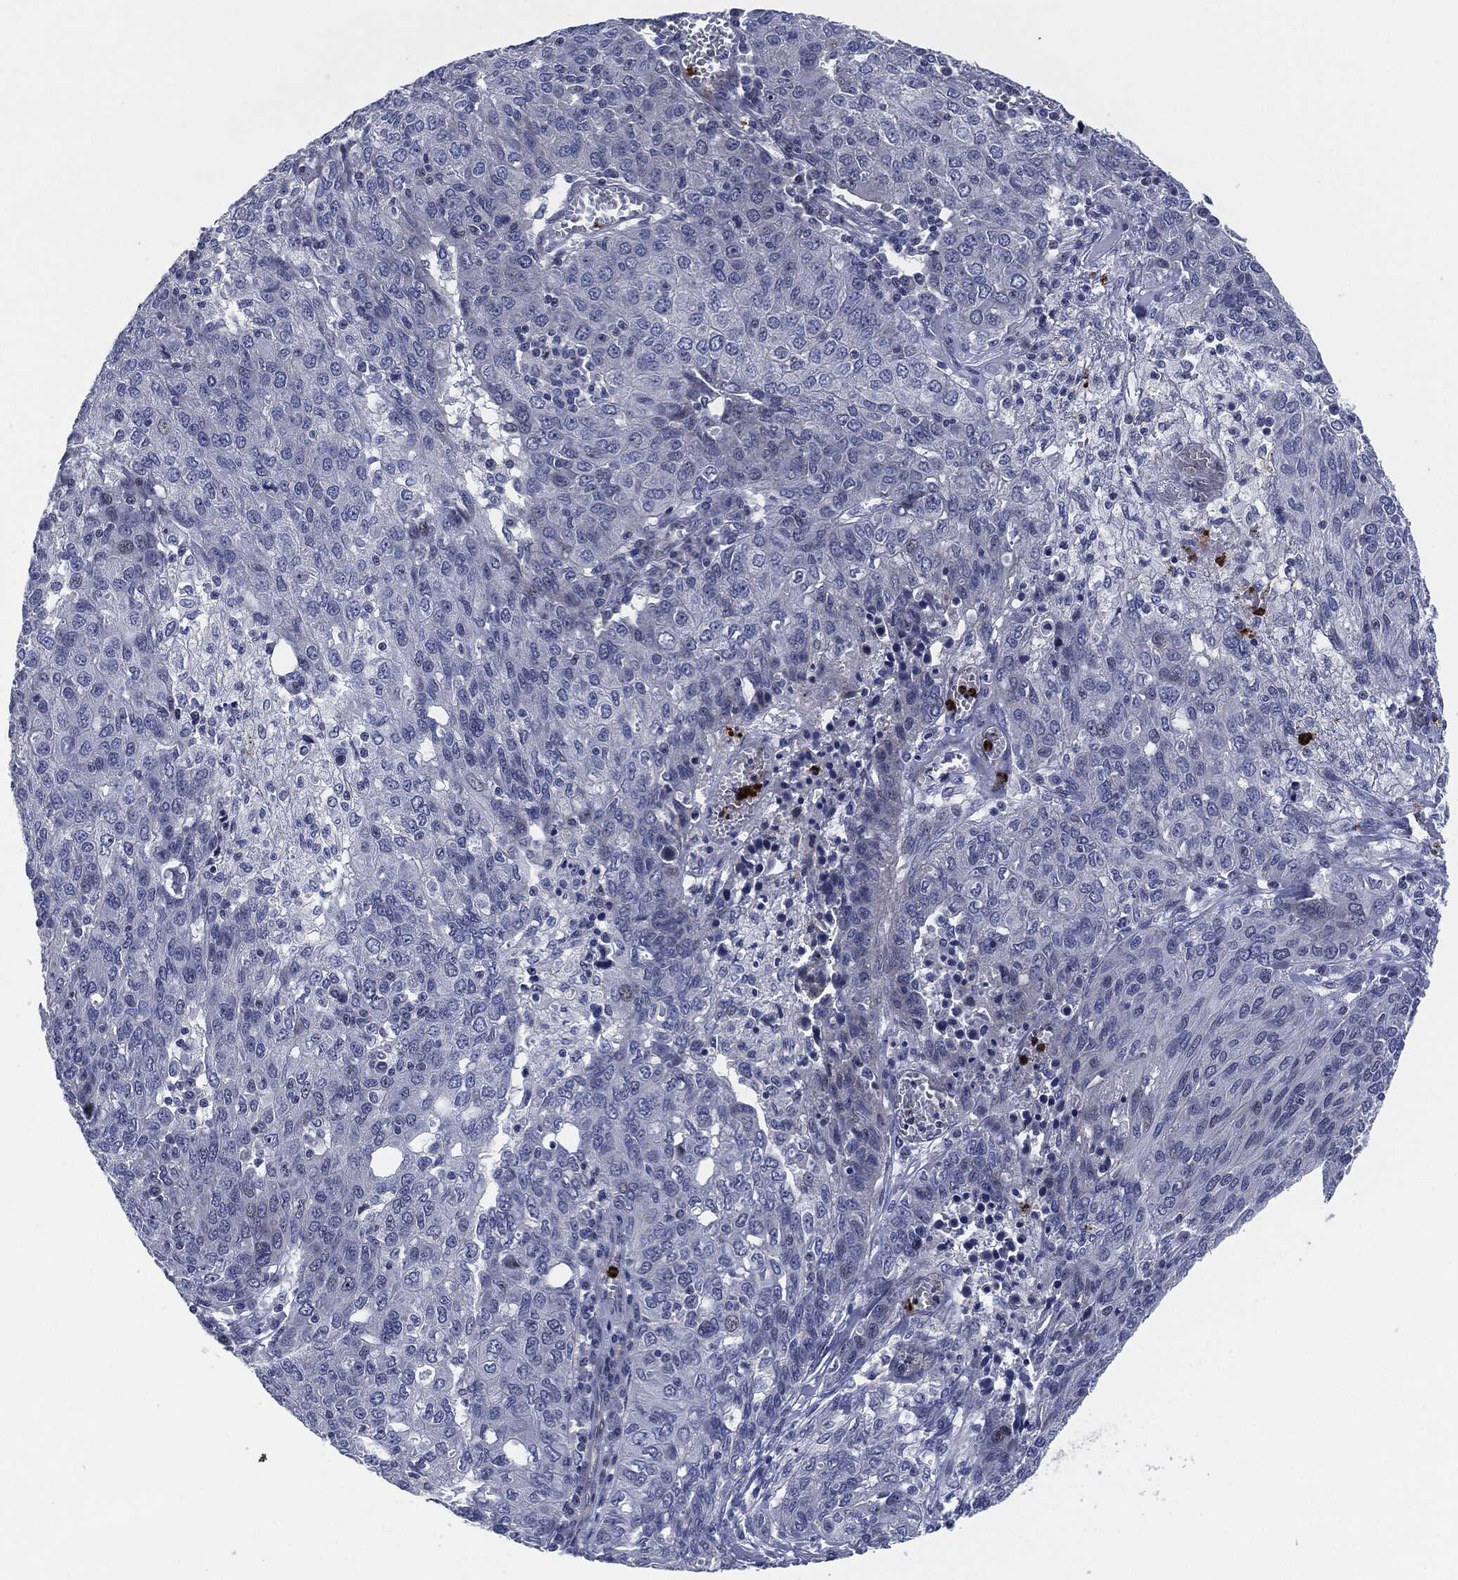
{"staining": {"intensity": "negative", "quantity": "none", "location": "none"}, "tissue": "ovarian cancer", "cell_type": "Tumor cells", "image_type": "cancer", "snomed": [{"axis": "morphology", "description": "Carcinoma, endometroid"}, {"axis": "topography", "description": "Ovary"}], "caption": "There is no significant positivity in tumor cells of endometroid carcinoma (ovarian).", "gene": "MPO", "patient": {"sex": "female", "age": 50}}